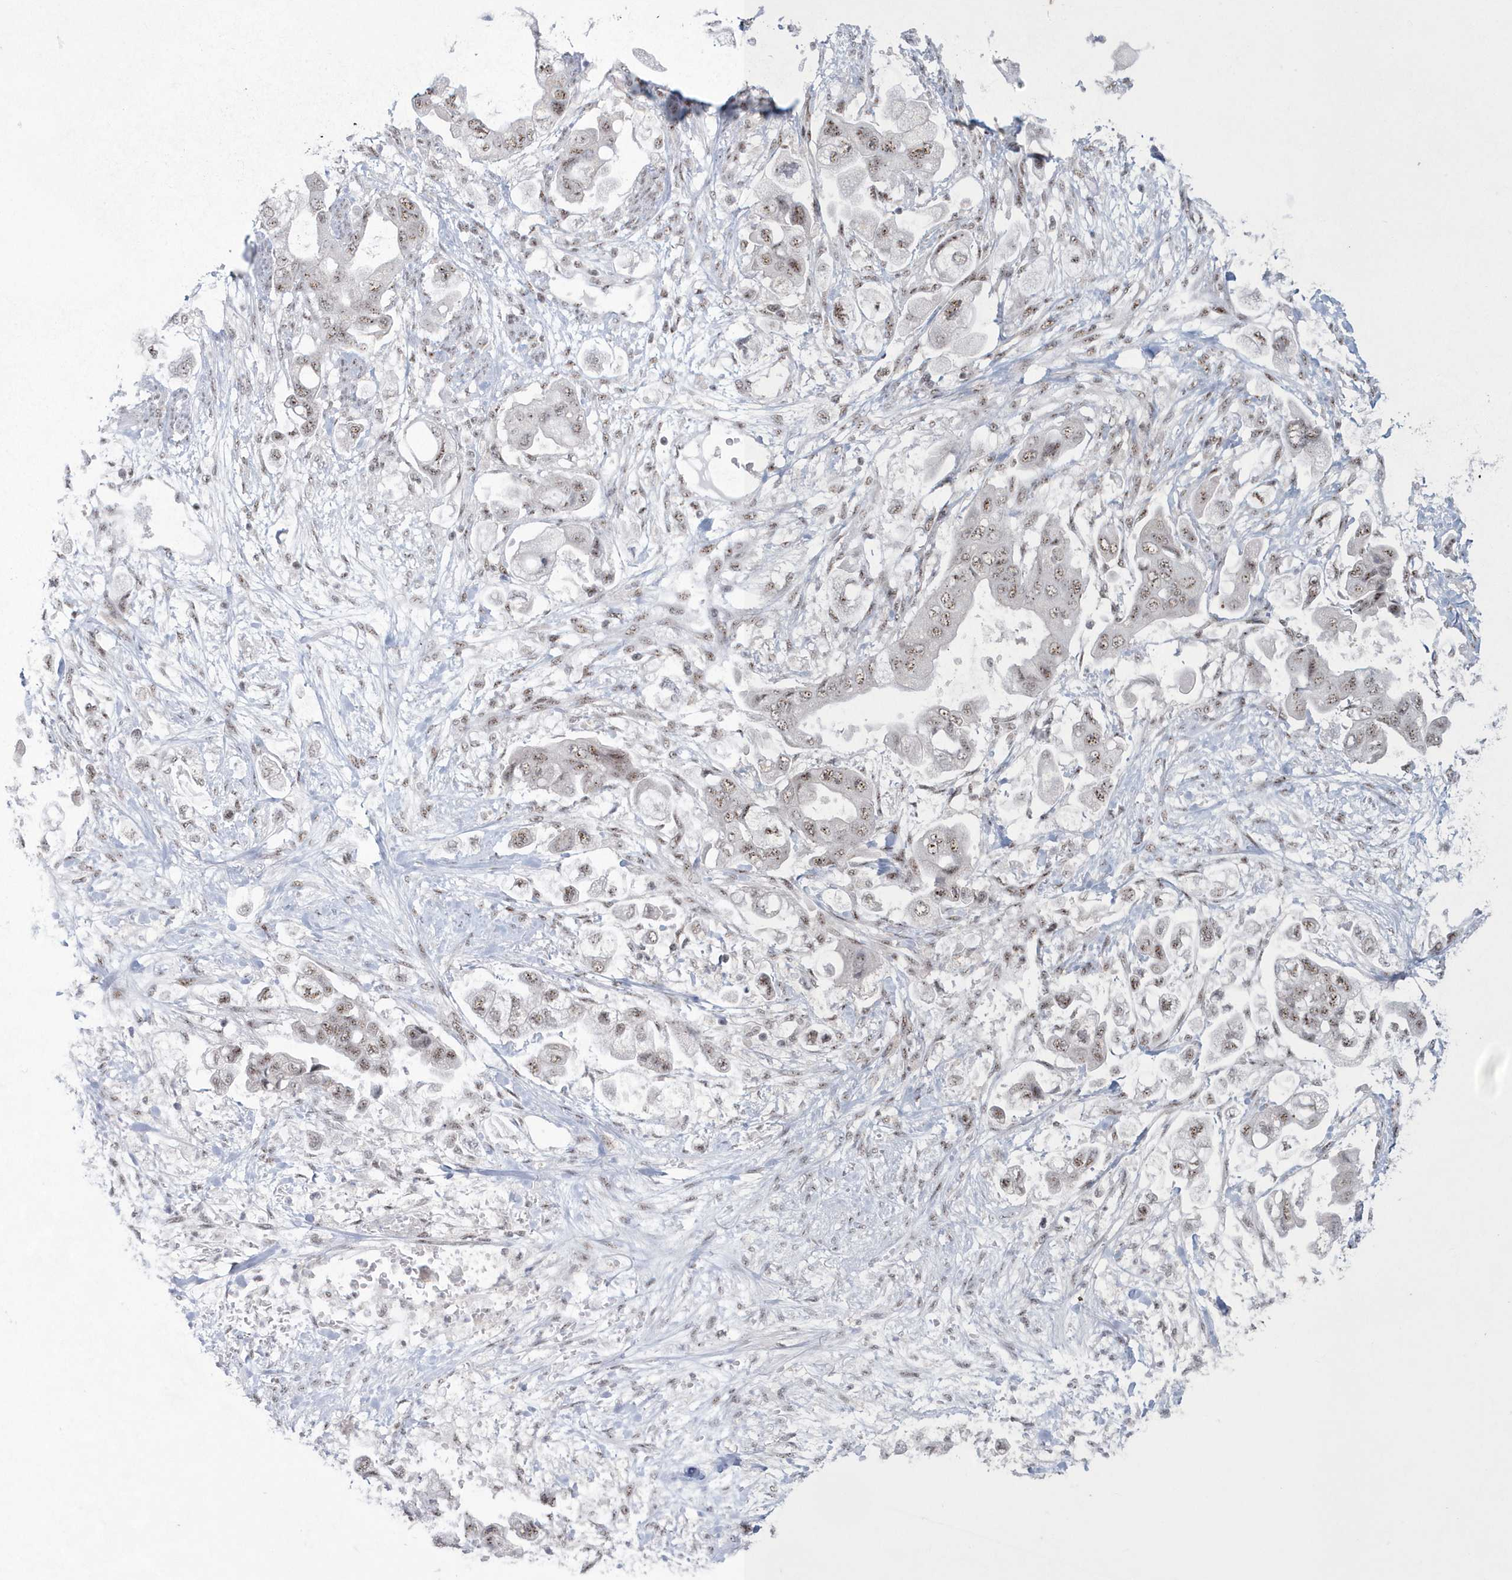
{"staining": {"intensity": "weak", "quantity": "25%-75%", "location": "nuclear"}, "tissue": "stomach cancer", "cell_type": "Tumor cells", "image_type": "cancer", "snomed": [{"axis": "morphology", "description": "Adenocarcinoma, NOS"}, {"axis": "topography", "description": "Stomach"}], "caption": "Stomach cancer (adenocarcinoma) stained for a protein reveals weak nuclear positivity in tumor cells. The staining was performed using DAB (3,3'-diaminobenzidine), with brown indicating positive protein expression. Nuclei are stained blue with hematoxylin.", "gene": "KDM6B", "patient": {"sex": "male", "age": 62}}